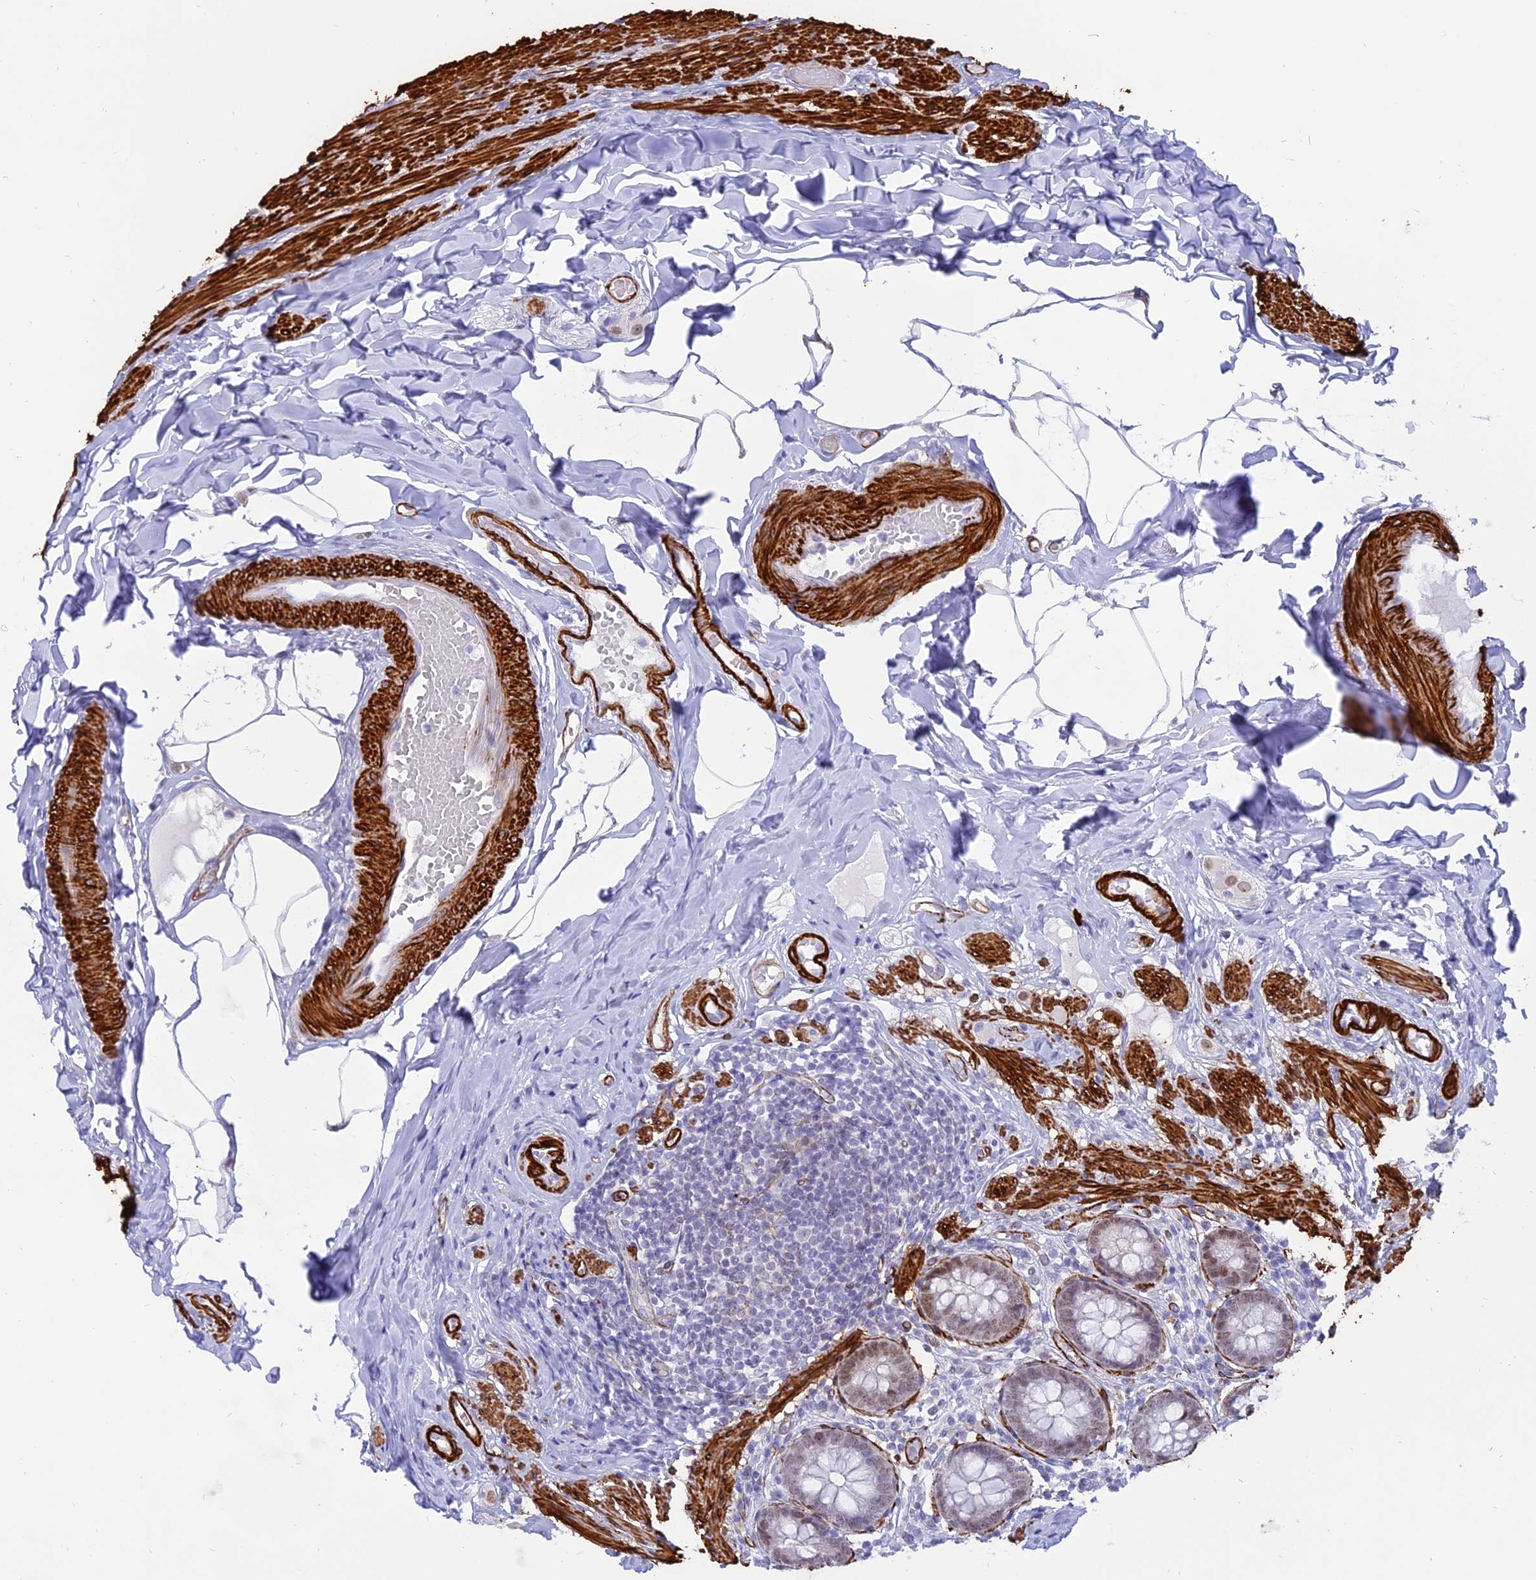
{"staining": {"intensity": "strong", "quantity": "25%-75%", "location": "nuclear"}, "tissue": "appendix", "cell_type": "Glandular cells", "image_type": "normal", "snomed": [{"axis": "morphology", "description": "Normal tissue, NOS"}, {"axis": "topography", "description": "Appendix"}], "caption": "Benign appendix exhibits strong nuclear staining in about 25%-75% of glandular cells, visualized by immunohistochemistry.", "gene": "CENPV", "patient": {"sex": "male", "age": 55}}